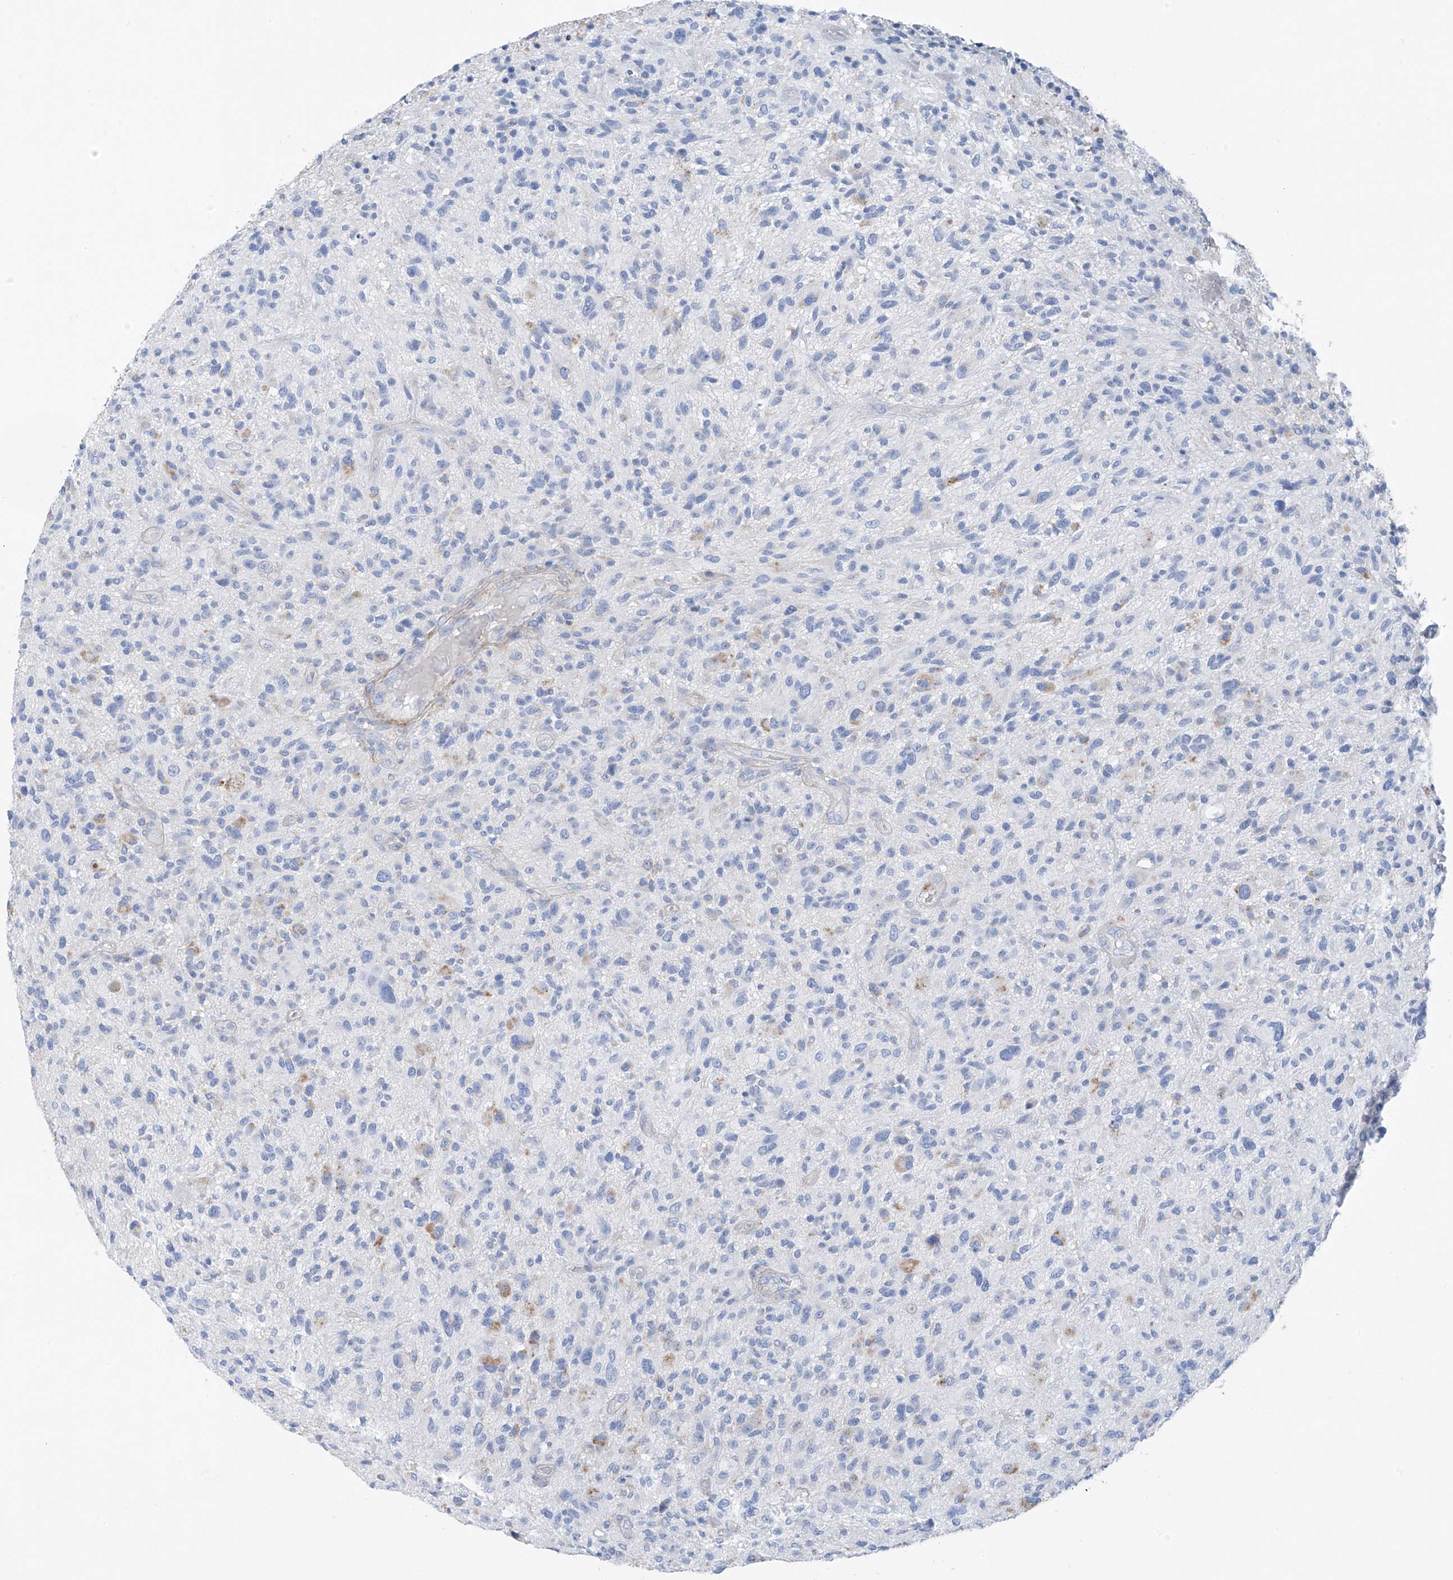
{"staining": {"intensity": "negative", "quantity": "none", "location": "none"}, "tissue": "glioma", "cell_type": "Tumor cells", "image_type": "cancer", "snomed": [{"axis": "morphology", "description": "Glioma, malignant, High grade"}, {"axis": "topography", "description": "Brain"}], "caption": "High power microscopy photomicrograph of an IHC micrograph of glioma, revealing no significant expression in tumor cells.", "gene": "GLMP", "patient": {"sex": "male", "age": 47}}